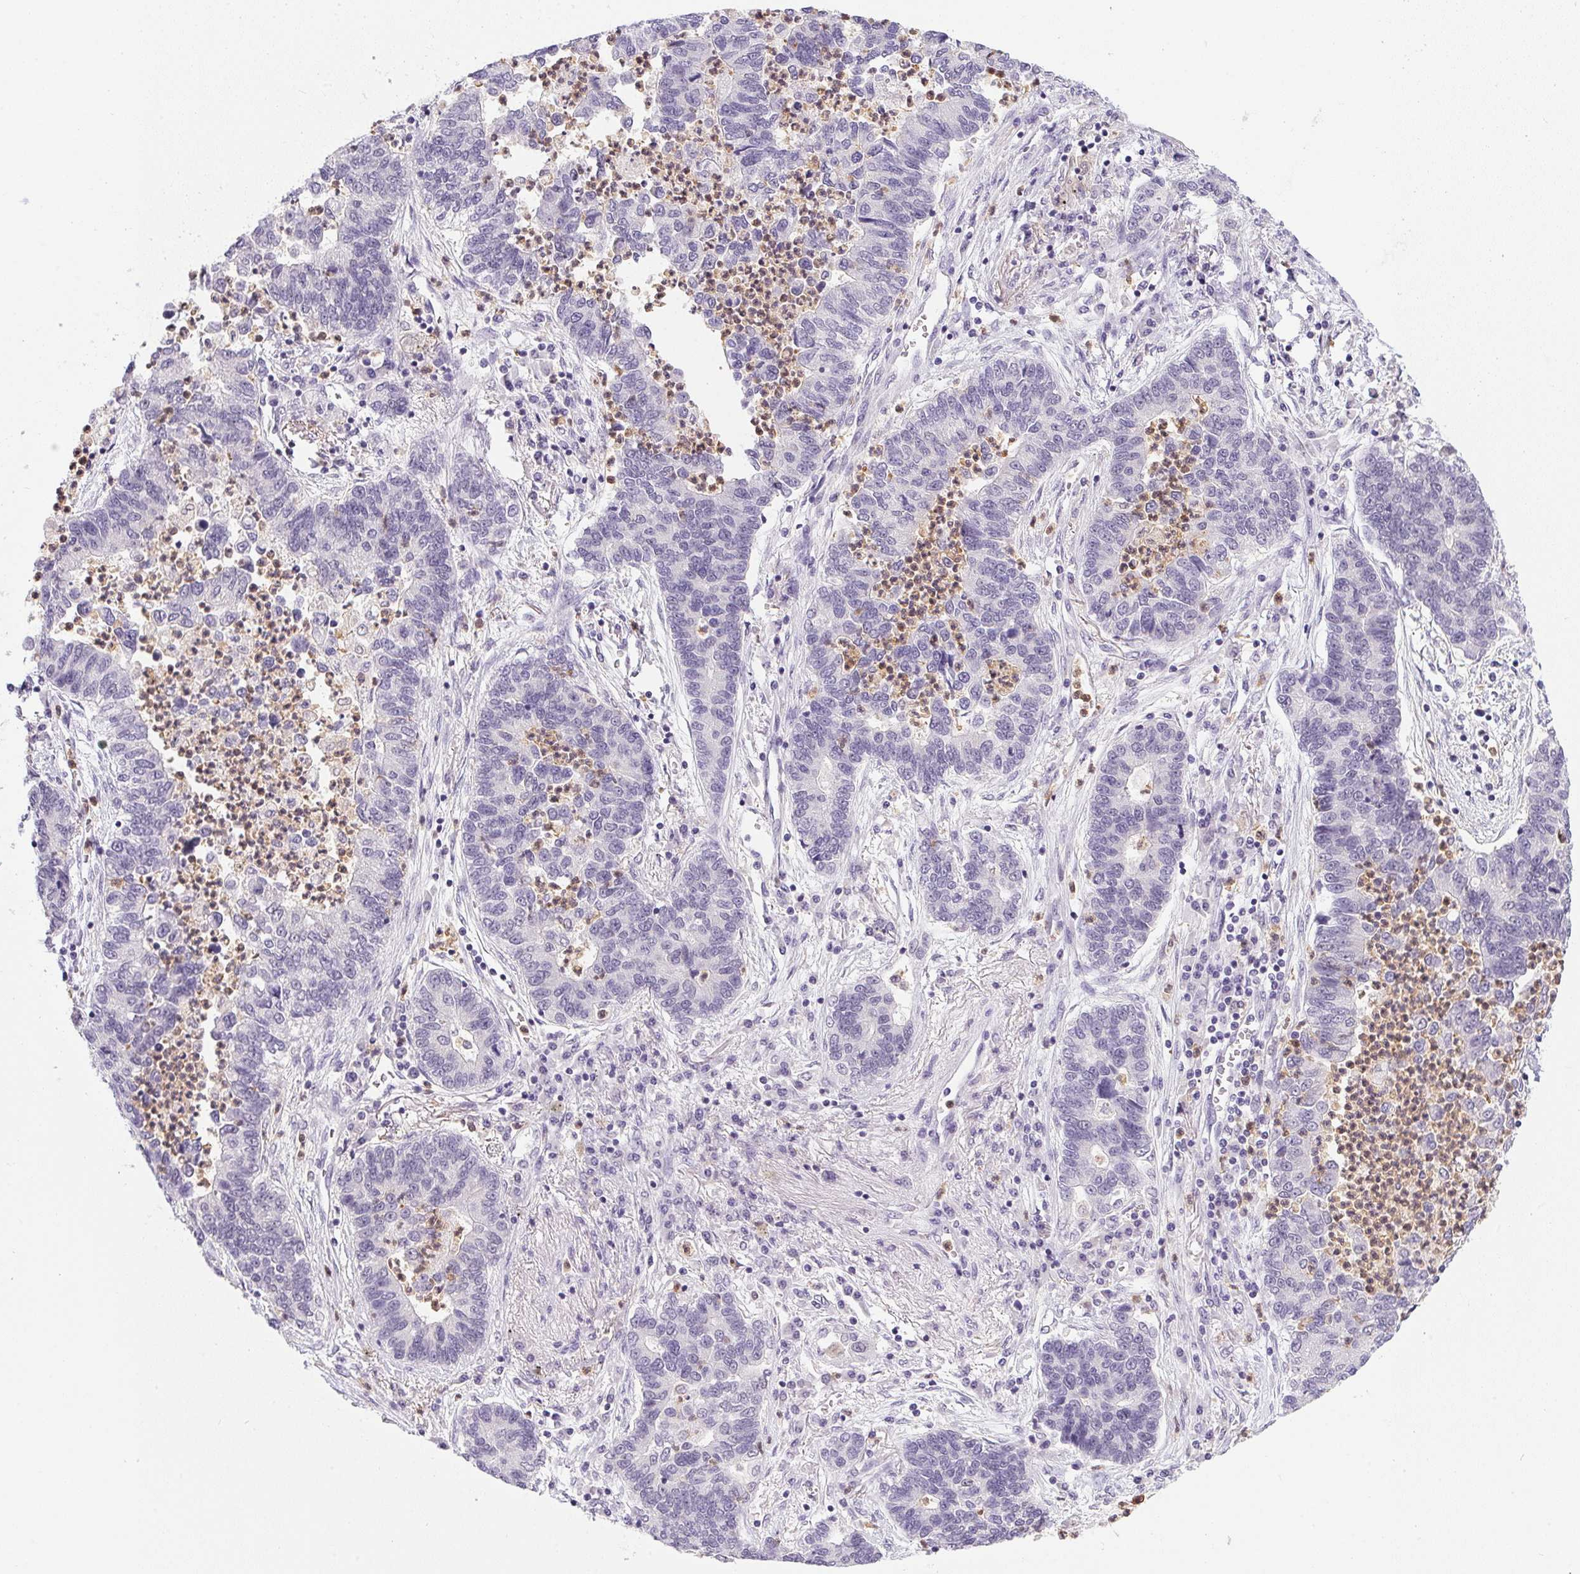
{"staining": {"intensity": "negative", "quantity": "none", "location": "none"}, "tissue": "lung cancer", "cell_type": "Tumor cells", "image_type": "cancer", "snomed": [{"axis": "morphology", "description": "Adenocarcinoma, NOS"}, {"axis": "topography", "description": "Lung"}], "caption": "Immunohistochemistry (IHC) image of lung cancer stained for a protein (brown), which reveals no positivity in tumor cells. (Immunohistochemistry (IHC), brightfield microscopy, high magnification).", "gene": "DNAJC5G", "patient": {"sex": "female", "age": 57}}